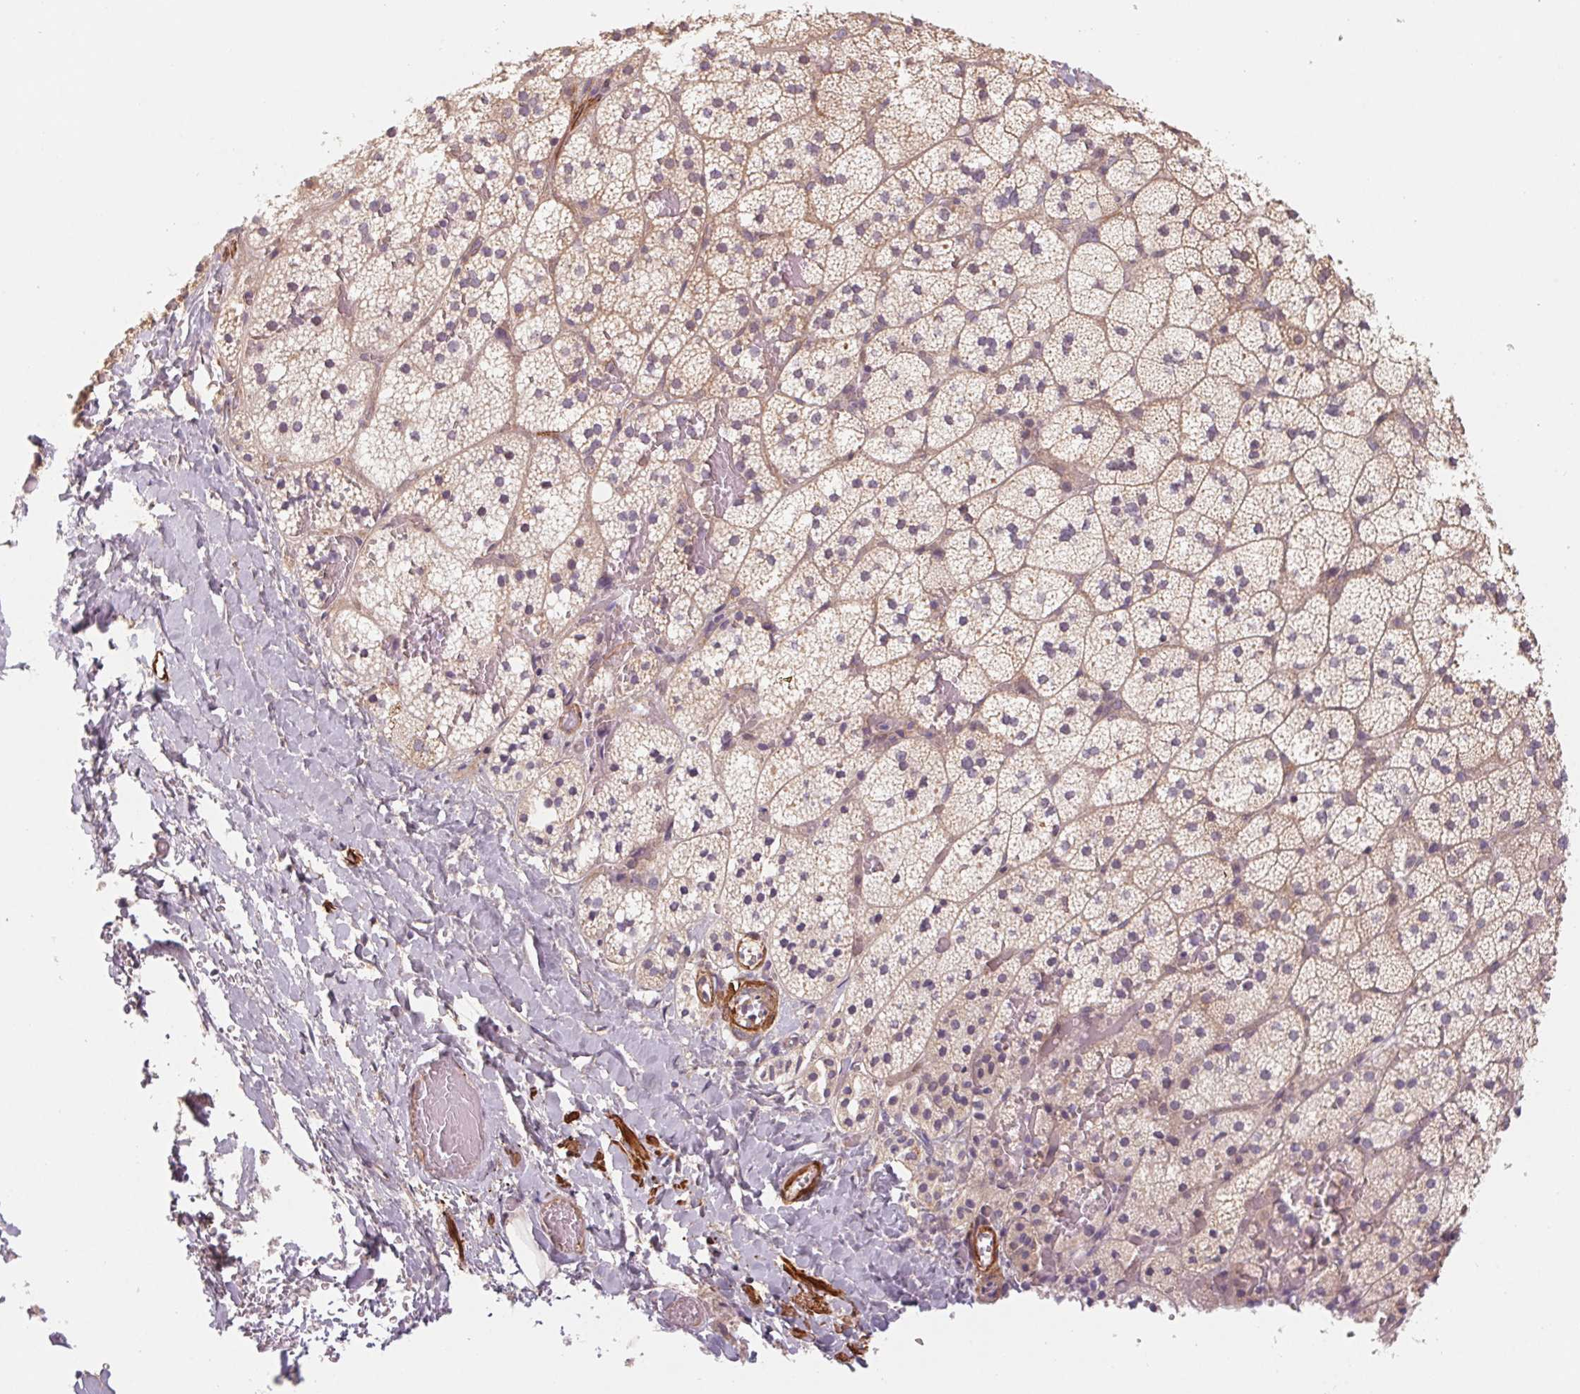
{"staining": {"intensity": "moderate", "quantity": "25%-75%", "location": "cytoplasmic/membranous"}, "tissue": "adrenal gland", "cell_type": "Glandular cells", "image_type": "normal", "snomed": [{"axis": "morphology", "description": "Normal tissue, NOS"}, {"axis": "topography", "description": "Adrenal gland"}], "caption": "IHC micrograph of unremarkable human adrenal gland stained for a protein (brown), which demonstrates medium levels of moderate cytoplasmic/membranous expression in about 25%-75% of glandular cells.", "gene": "CCDC112", "patient": {"sex": "male", "age": 53}}